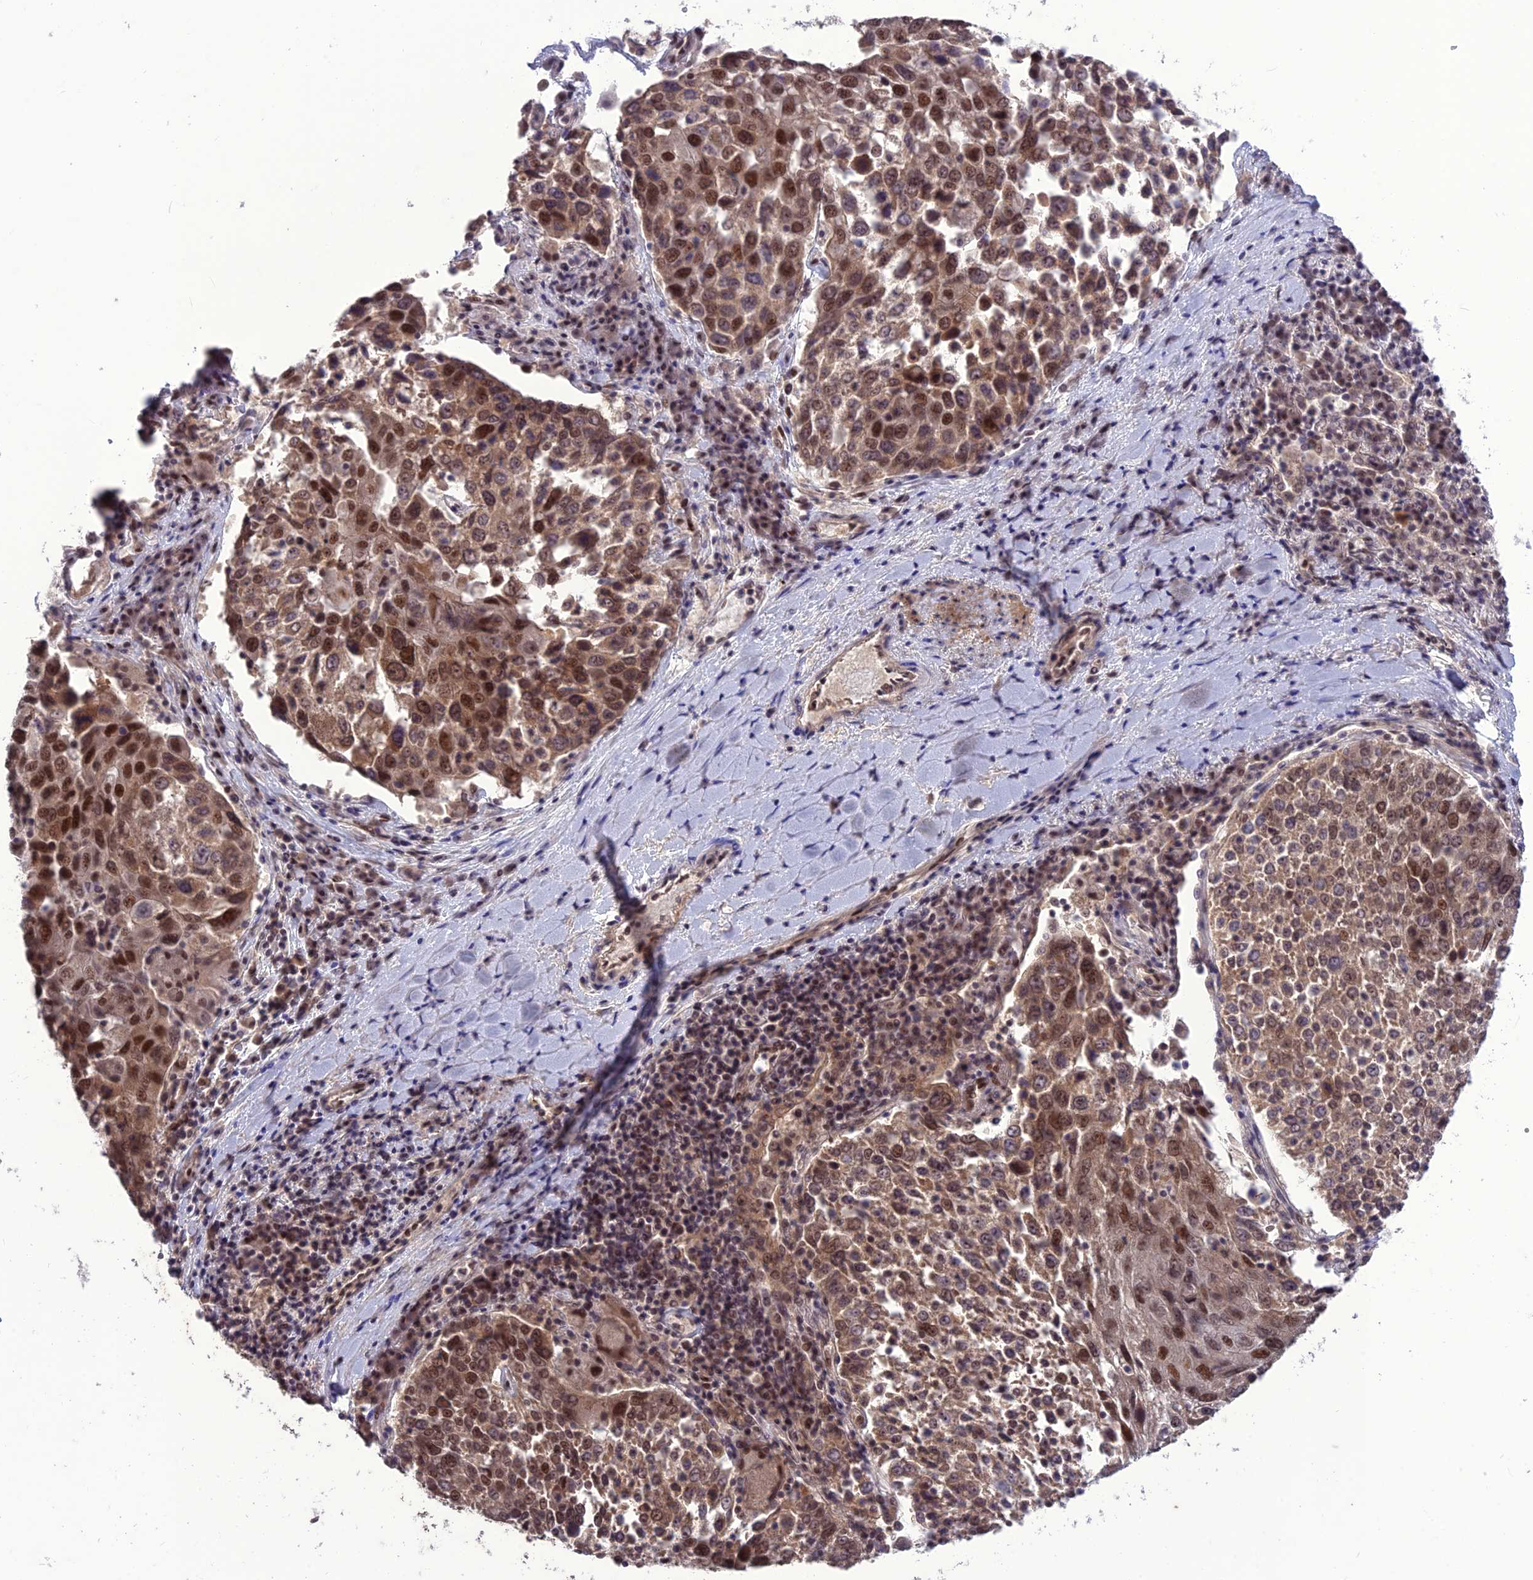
{"staining": {"intensity": "moderate", "quantity": ">75%", "location": "nuclear"}, "tissue": "lung cancer", "cell_type": "Tumor cells", "image_type": "cancer", "snomed": [{"axis": "morphology", "description": "Squamous cell carcinoma, NOS"}, {"axis": "topography", "description": "Lung"}], "caption": "Moderate nuclear expression is present in approximately >75% of tumor cells in lung cancer (squamous cell carcinoma).", "gene": "DIS3", "patient": {"sex": "male", "age": 65}}